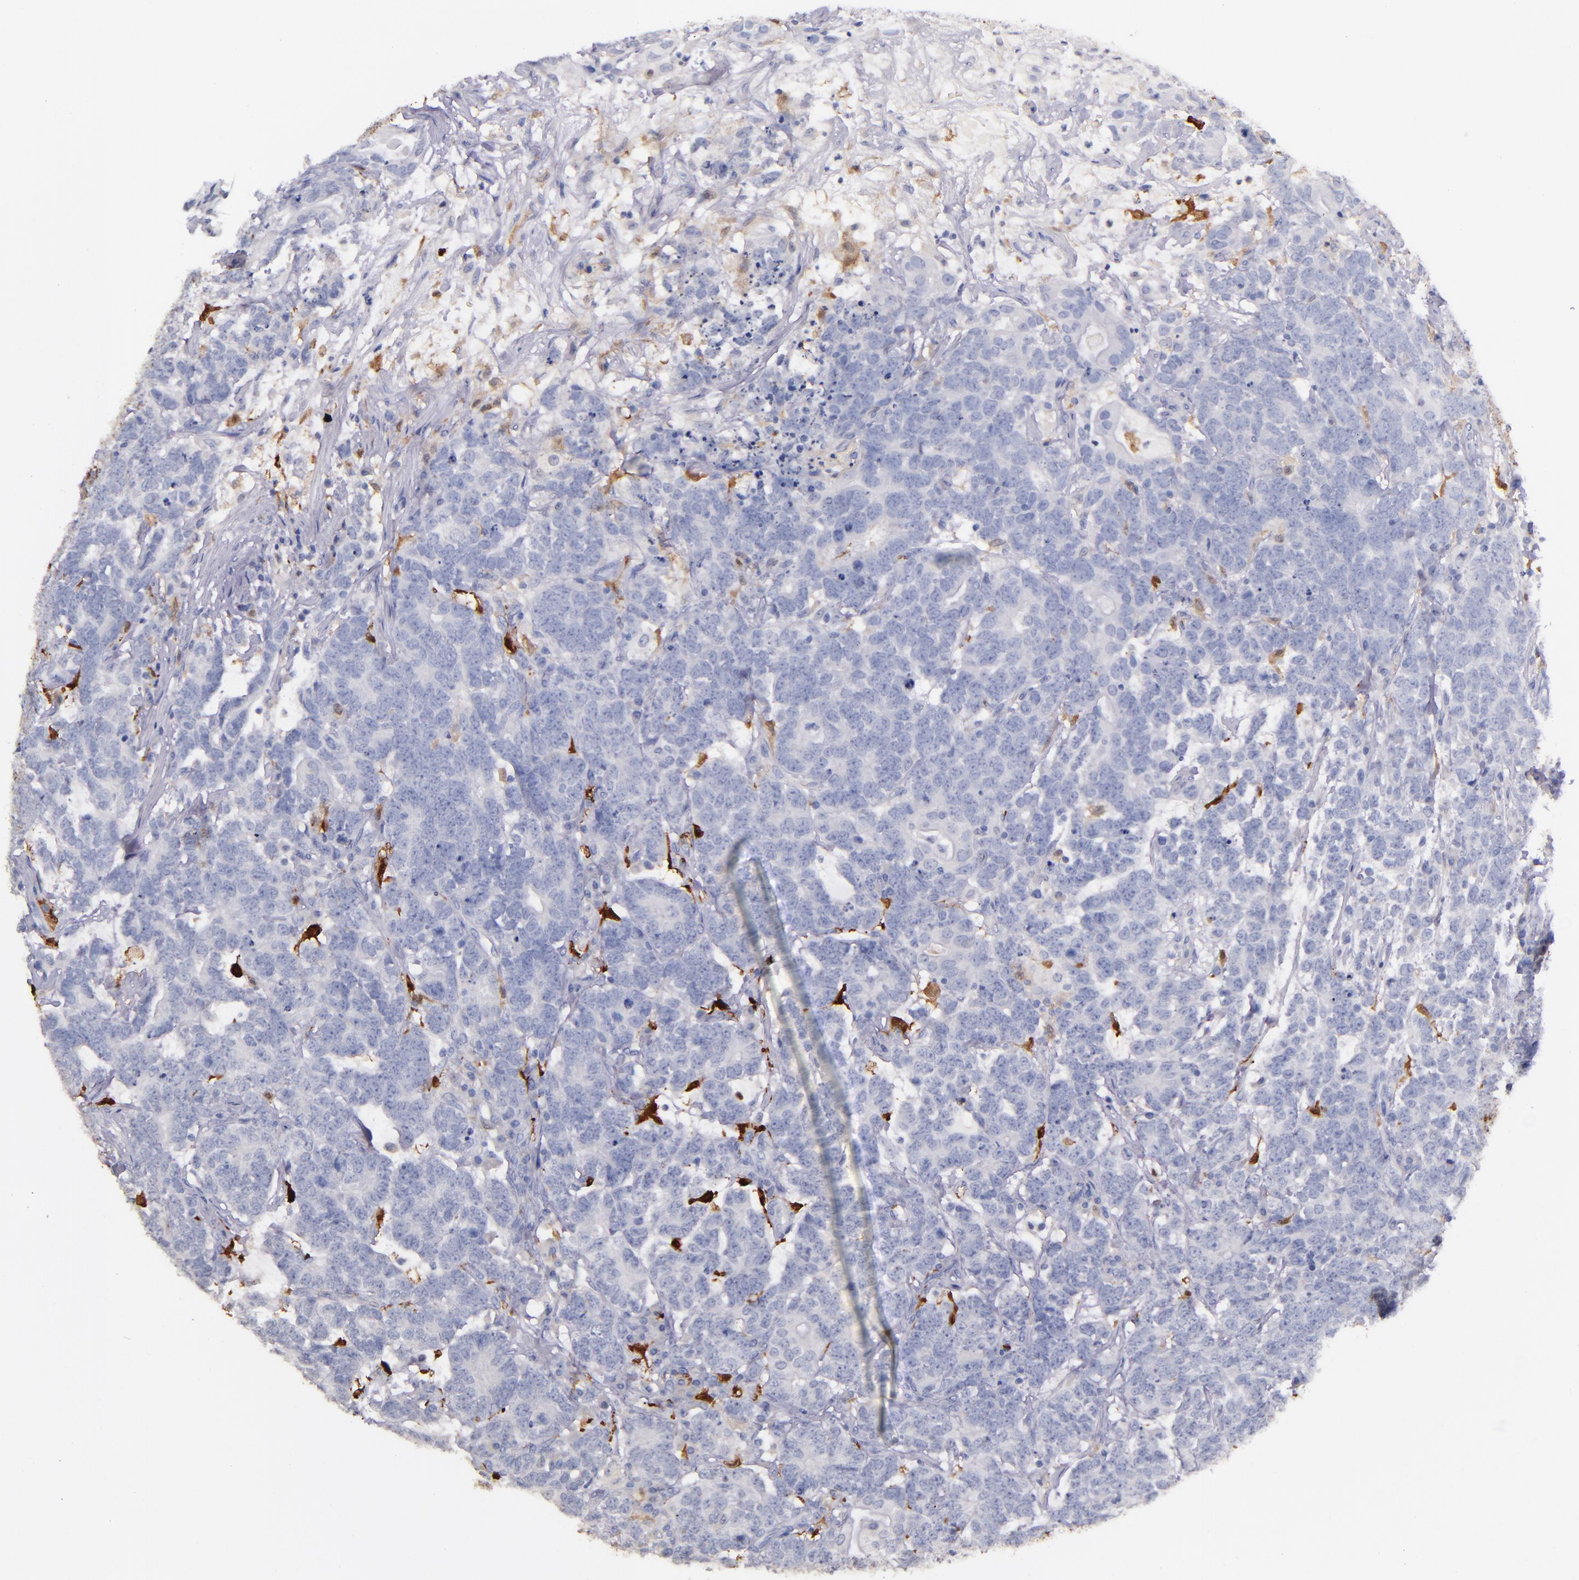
{"staining": {"intensity": "negative", "quantity": "none", "location": "none"}, "tissue": "testis cancer", "cell_type": "Tumor cells", "image_type": "cancer", "snomed": [{"axis": "morphology", "description": "Carcinoma, Embryonal, NOS"}, {"axis": "topography", "description": "Testis"}], "caption": "Immunohistochemistry (IHC) micrograph of testis cancer stained for a protein (brown), which displays no positivity in tumor cells. (DAB IHC visualized using brightfield microscopy, high magnification).", "gene": "F13A1", "patient": {"sex": "male", "age": 26}}